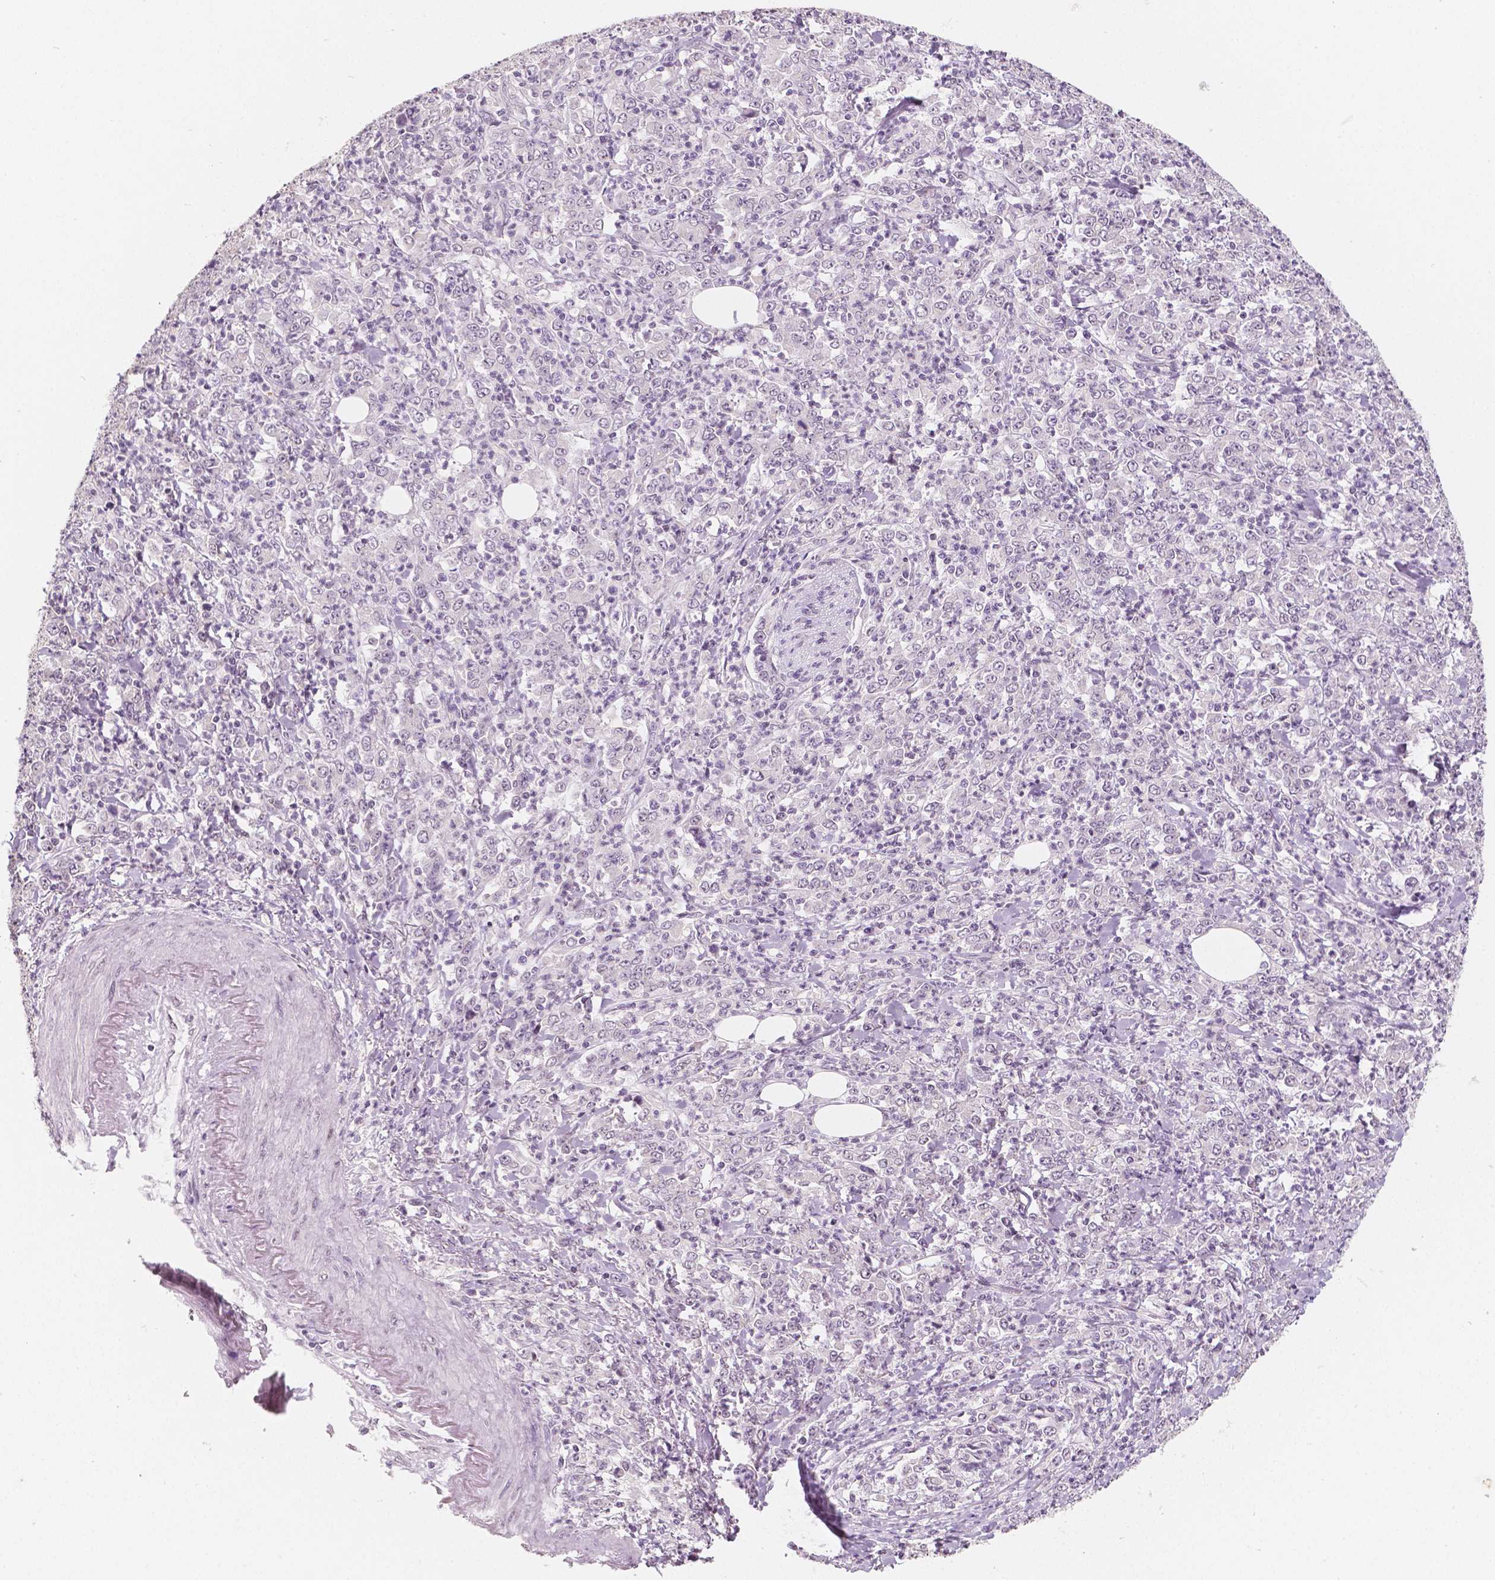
{"staining": {"intensity": "negative", "quantity": "none", "location": "none"}, "tissue": "stomach cancer", "cell_type": "Tumor cells", "image_type": "cancer", "snomed": [{"axis": "morphology", "description": "Adenocarcinoma, NOS"}, {"axis": "topography", "description": "Stomach, lower"}], "caption": "Protein analysis of stomach cancer (adenocarcinoma) demonstrates no significant positivity in tumor cells.", "gene": "KDM5B", "patient": {"sex": "female", "age": 71}}